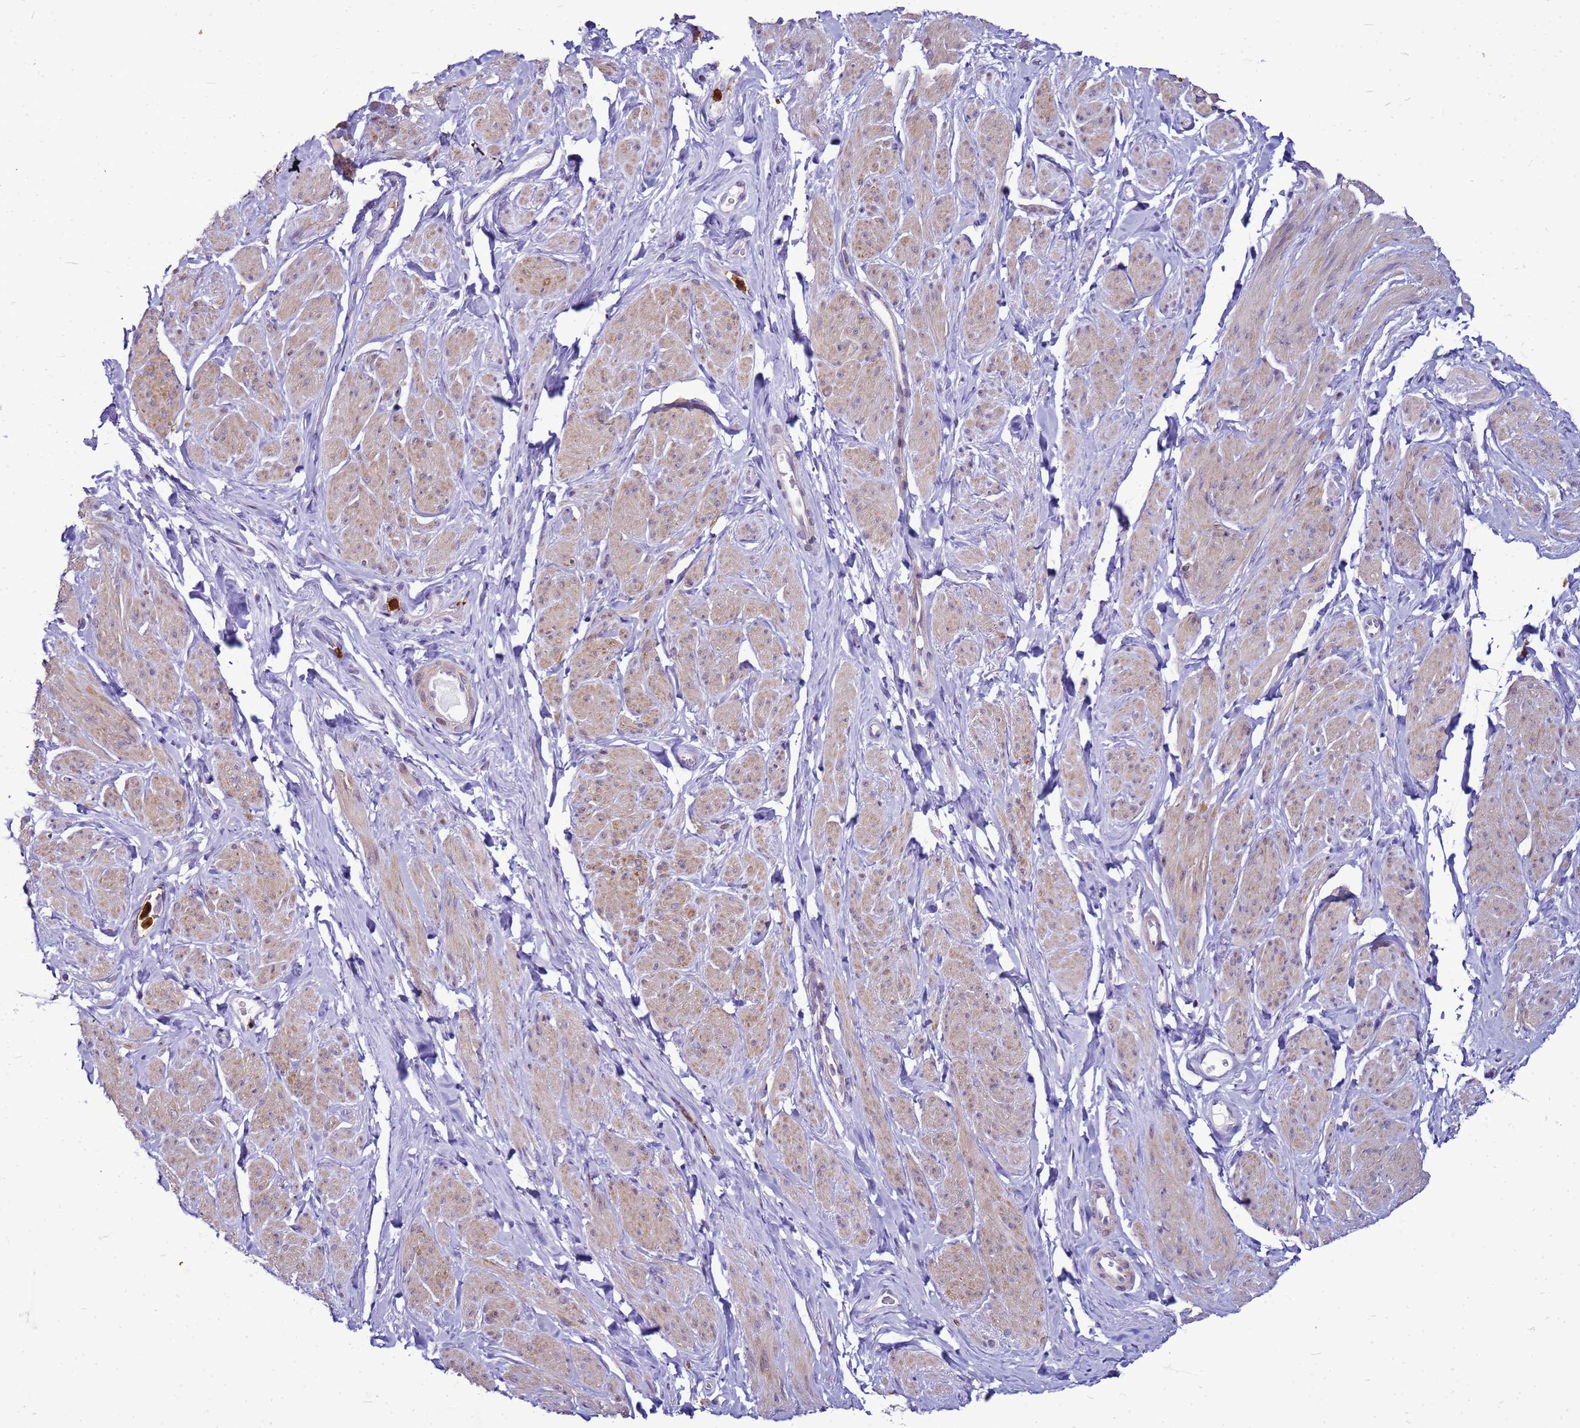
{"staining": {"intensity": "weak", "quantity": "<25%", "location": "cytoplasmic/membranous"}, "tissue": "smooth muscle", "cell_type": "Smooth muscle cells", "image_type": "normal", "snomed": [{"axis": "morphology", "description": "Normal tissue, NOS"}, {"axis": "topography", "description": "Smooth muscle"}, {"axis": "topography", "description": "Peripheral nerve tissue"}], "caption": "Smooth muscle was stained to show a protein in brown. There is no significant positivity in smooth muscle cells.", "gene": "VPS4B", "patient": {"sex": "male", "age": 69}}